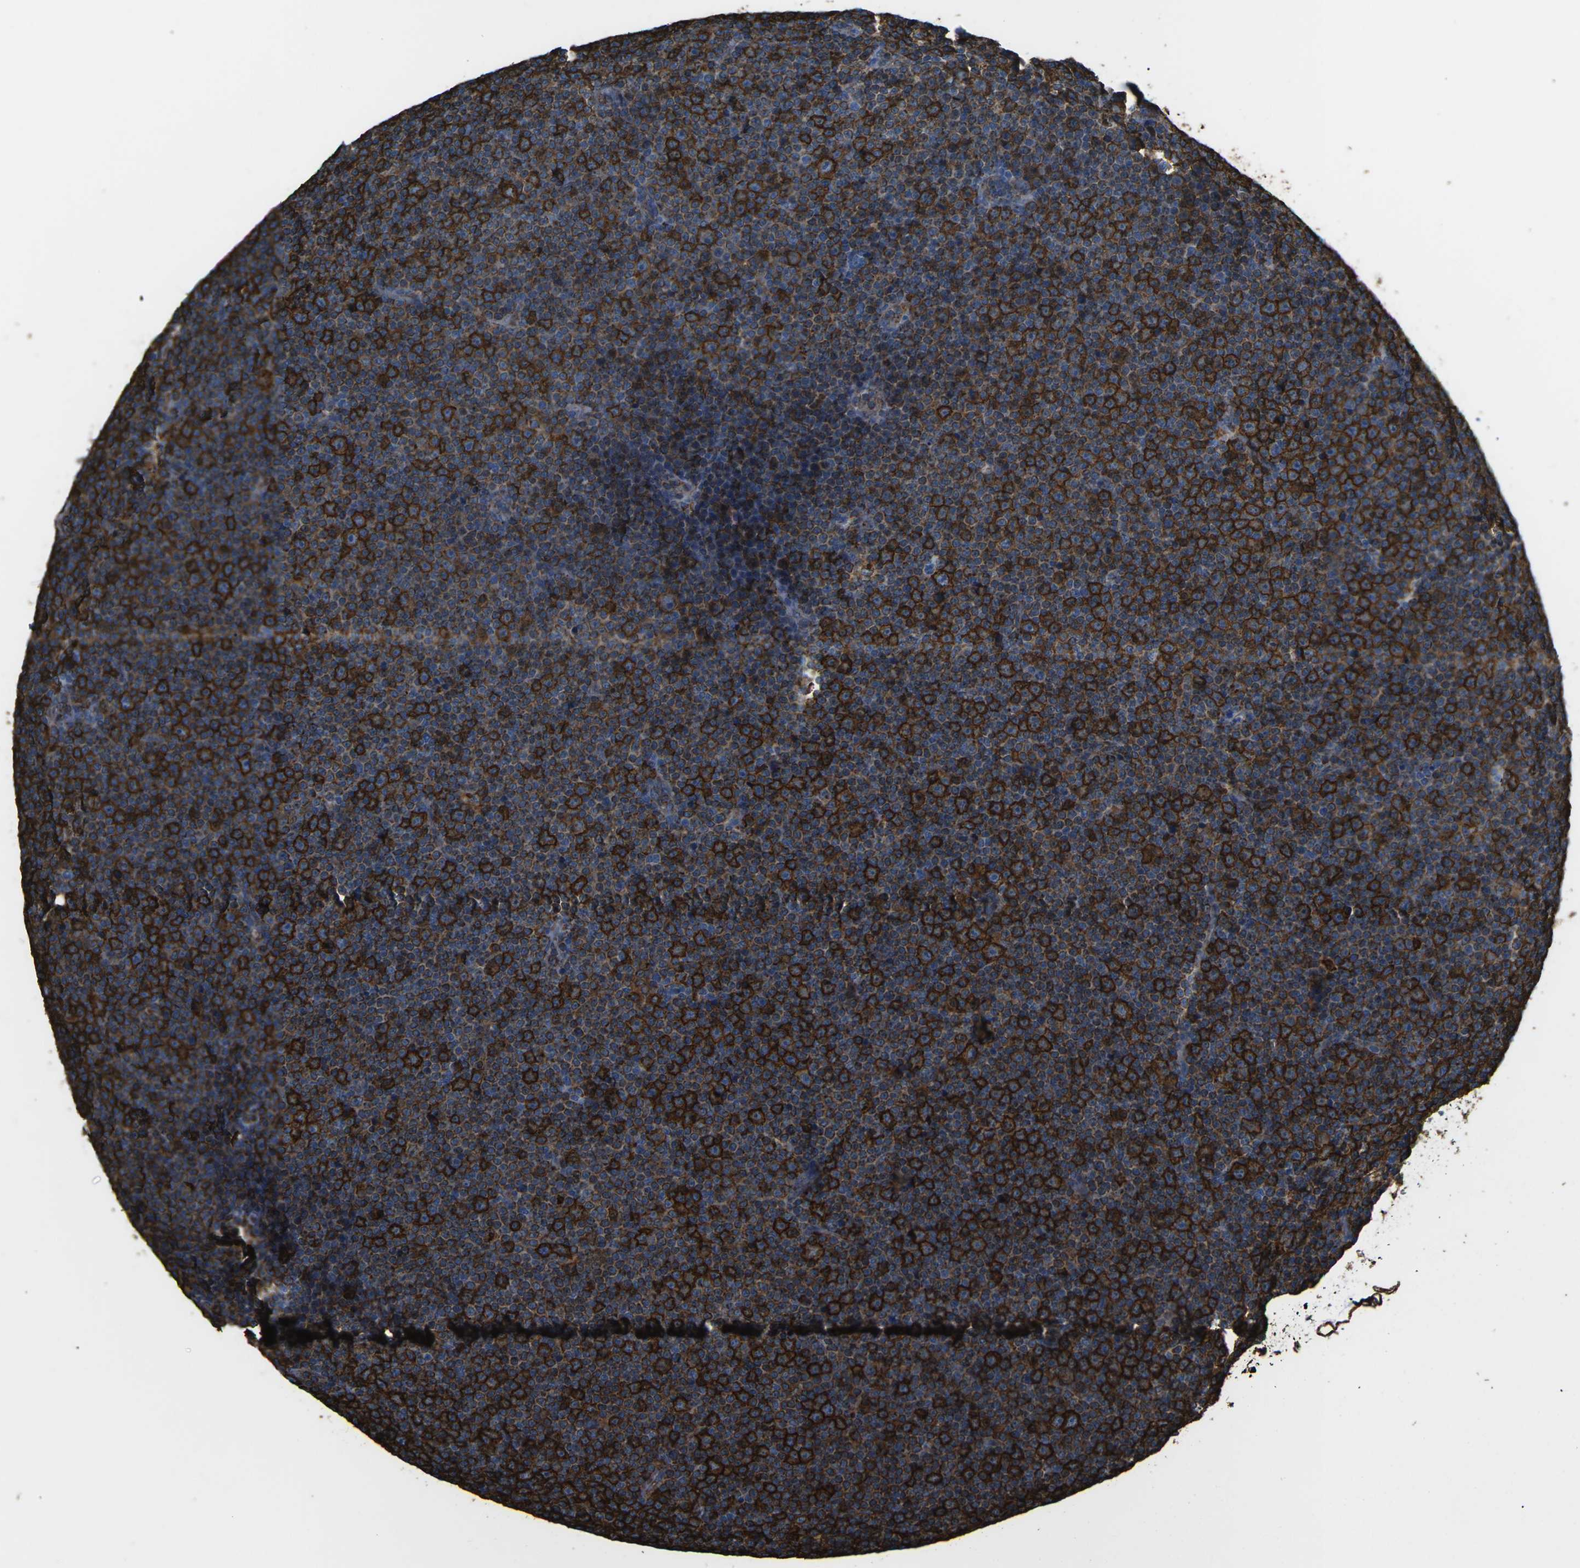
{"staining": {"intensity": "strong", "quantity": ">75%", "location": "cytoplasmic/membranous"}, "tissue": "lymphoma", "cell_type": "Tumor cells", "image_type": "cancer", "snomed": [{"axis": "morphology", "description": "Malignant lymphoma, non-Hodgkin's type, Low grade"}, {"axis": "topography", "description": "Lymph node"}], "caption": "Protein expression by immunohistochemistry reveals strong cytoplasmic/membranous positivity in approximately >75% of tumor cells in malignant lymphoma, non-Hodgkin's type (low-grade).", "gene": "PTPN1", "patient": {"sex": "female", "age": 67}}